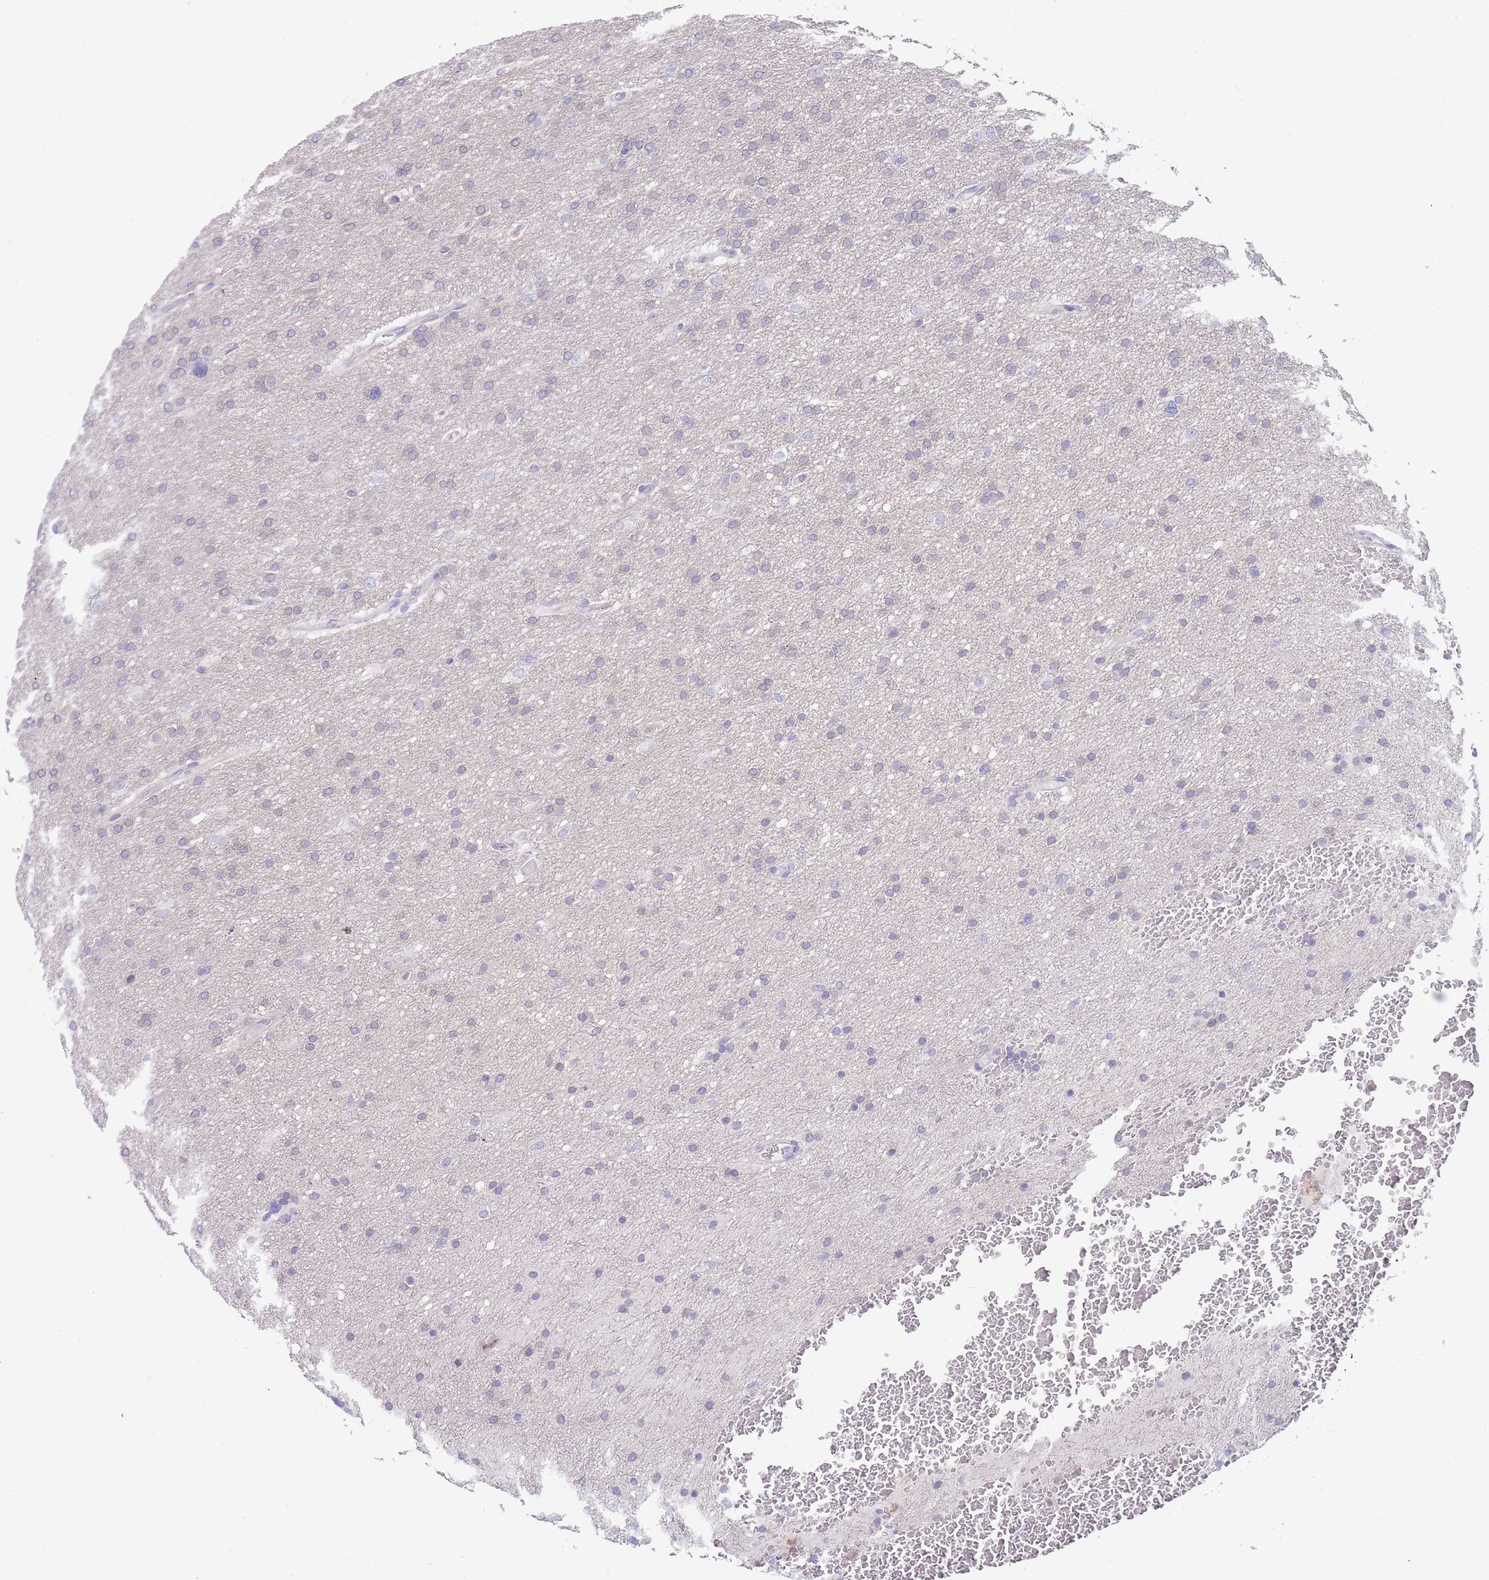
{"staining": {"intensity": "negative", "quantity": "none", "location": "none"}, "tissue": "glioma", "cell_type": "Tumor cells", "image_type": "cancer", "snomed": [{"axis": "morphology", "description": "Glioma, malignant, High grade"}, {"axis": "topography", "description": "Cerebral cortex"}], "caption": "This is an immunohistochemistry histopathology image of human high-grade glioma (malignant). There is no staining in tumor cells.", "gene": "TYW1", "patient": {"sex": "female", "age": 36}}